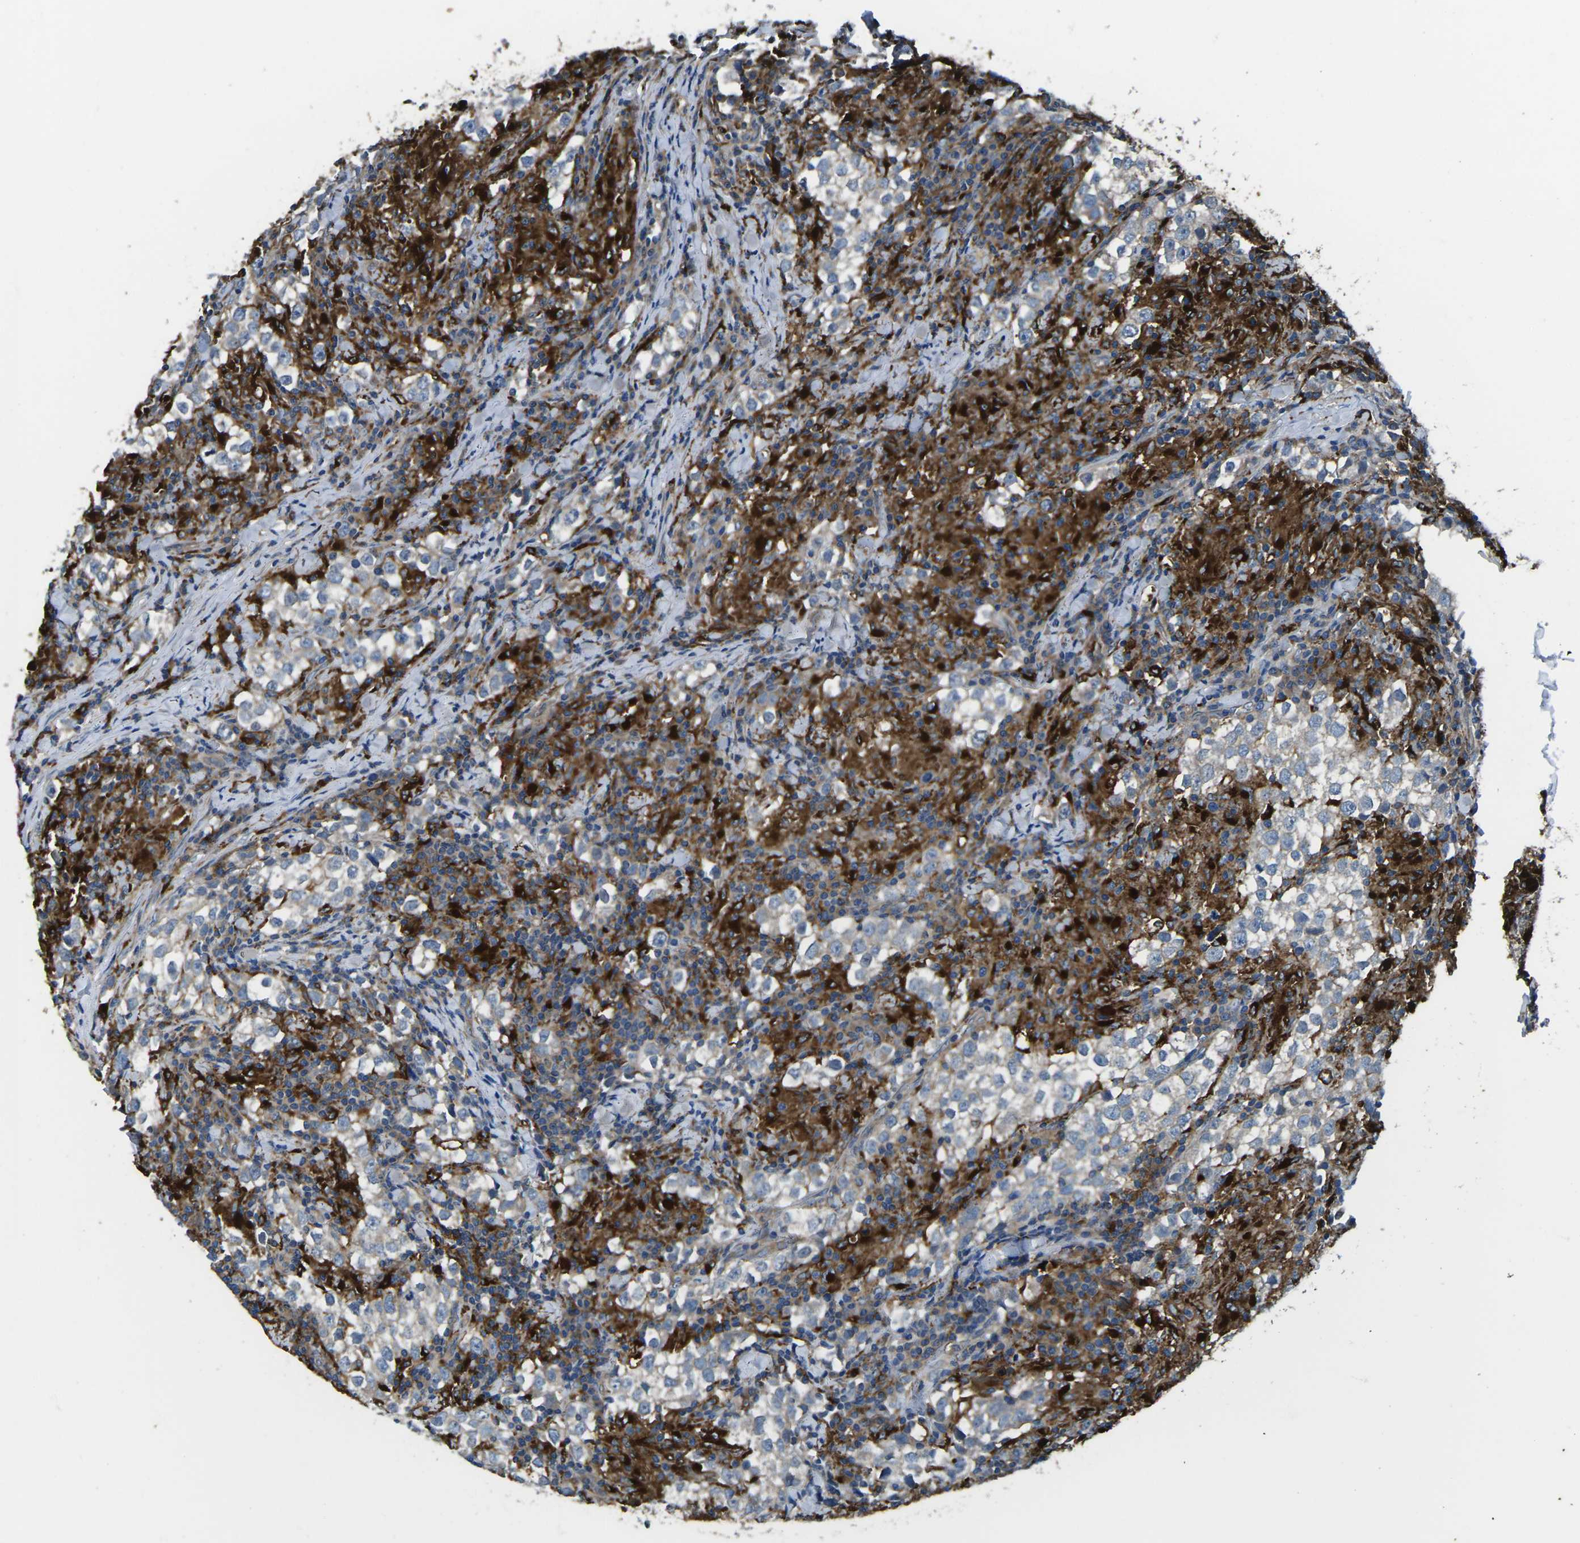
{"staining": {"intensity": "weak", "quantity": "25%-75%", "location": "cytoplasmic/membranous"}, "tissue": "testis cancer", "cell_type": "Tumor cells", "image_type": "cancer", "snomed": [{"axis": "morphology", "description": "Seminoma, NOS"}, {"axis": "morphology", "description": "Carcinoma, Embryonal, NOS"}, {"axis": "topography", "description": "Testis"}], "caption": "DAB immunohistochemical staining of seminoma (testis) shows weak cytoplasmic/membranous protein positivity in approximately 25%-75% of tumor cells. (IHC, brightfield microscopy, high magnification).", "gene": "CDK17", "patient": {"sex": "male", "age": 36}}